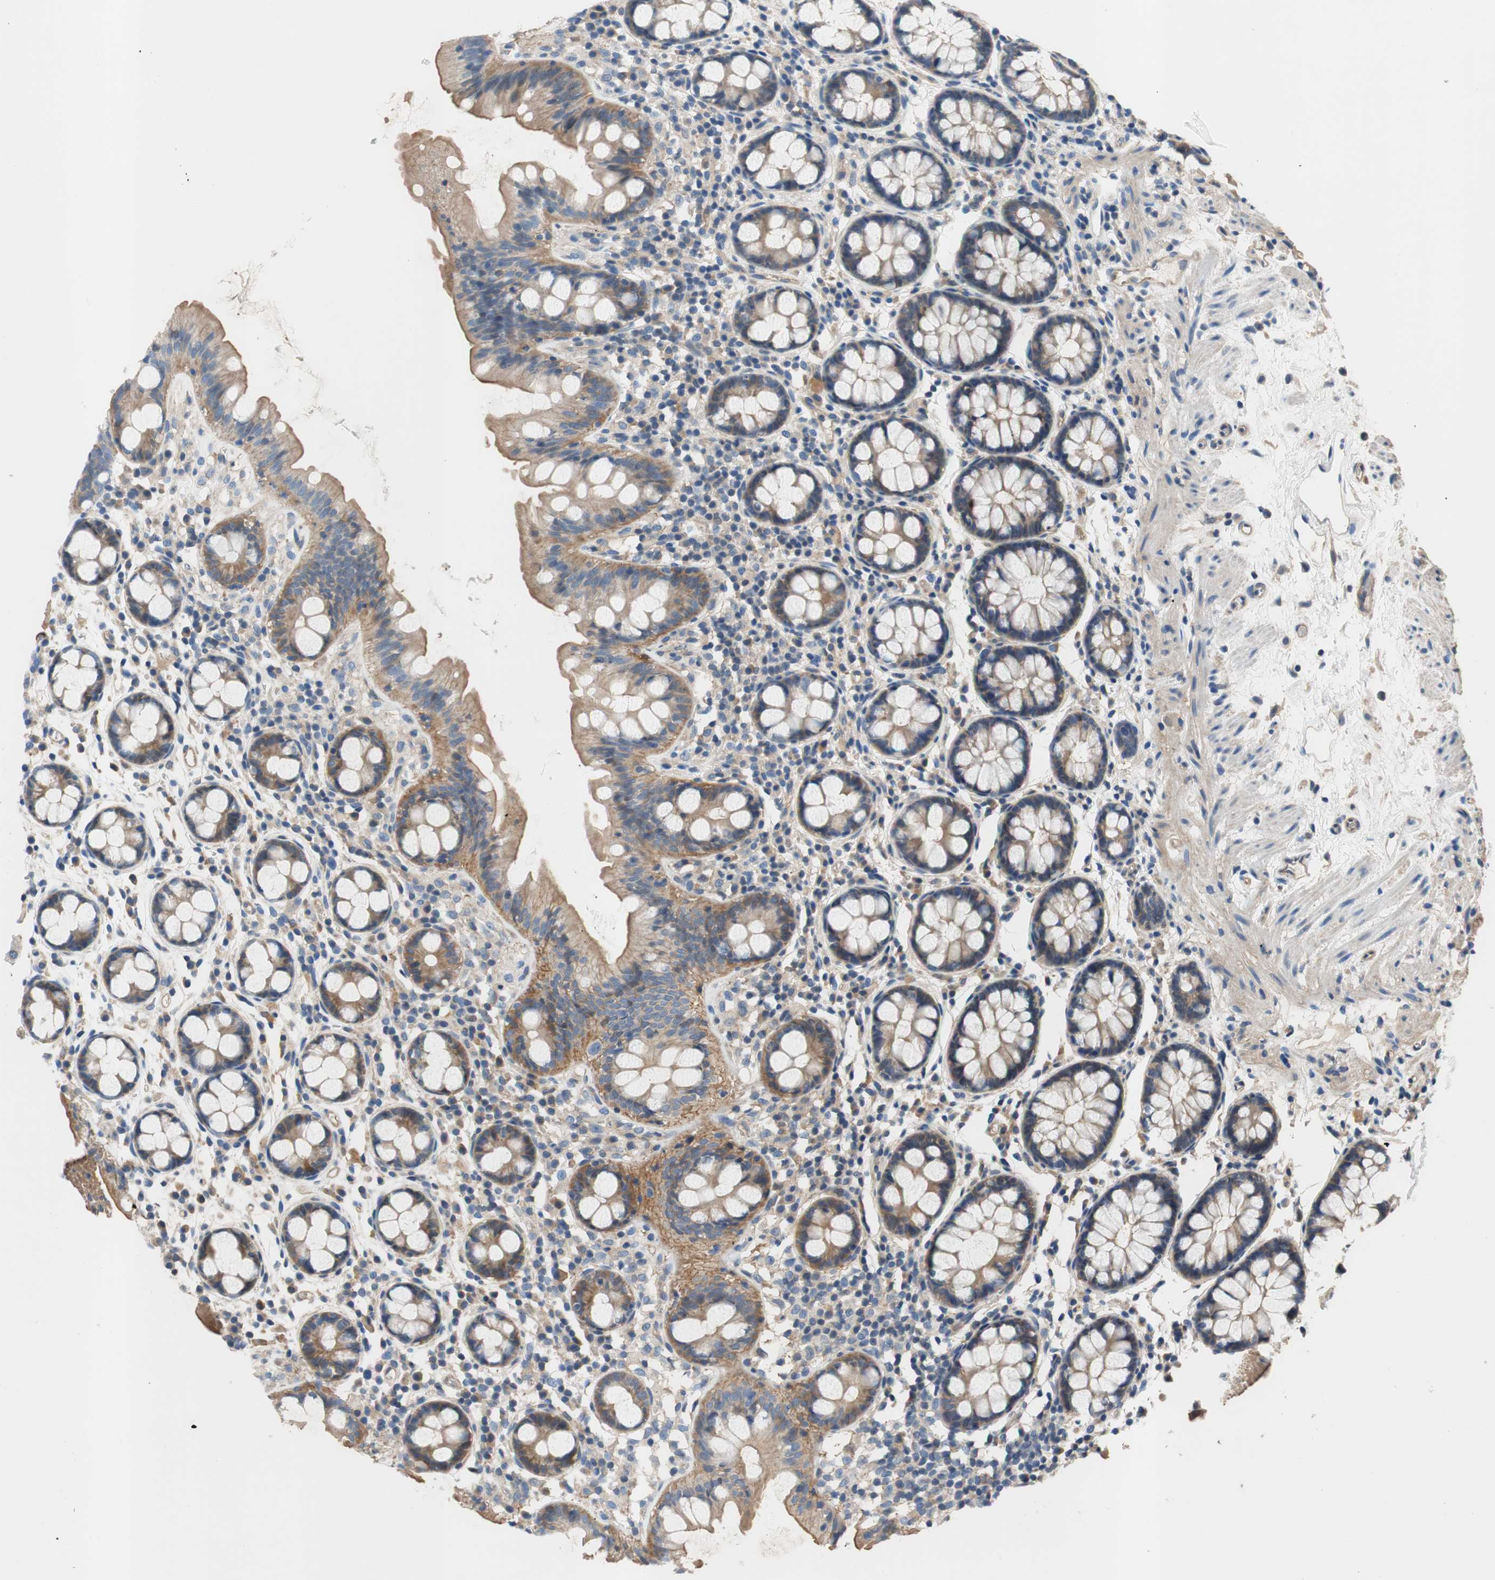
{"staining": {"intensity": "moderate", "quantity": ">75%", "location": "cytoplasmic/membranous"}, "tissue": "colon", "cell_type": "Endothelial cells", "image_type": "normal", "snomed": [{"axis": "morphology", "description": "Normal tissue, NOS"}, {"axis": "topography", "description": "Colon"}], "caption": "Colon stained with DAB IHC reveals medium levels of moderate cytoplasmic/membranous expression in approximately >75% of endothelial cells.", "gene": "CALML3", "patient": {"sex": "female", "age": 80}}